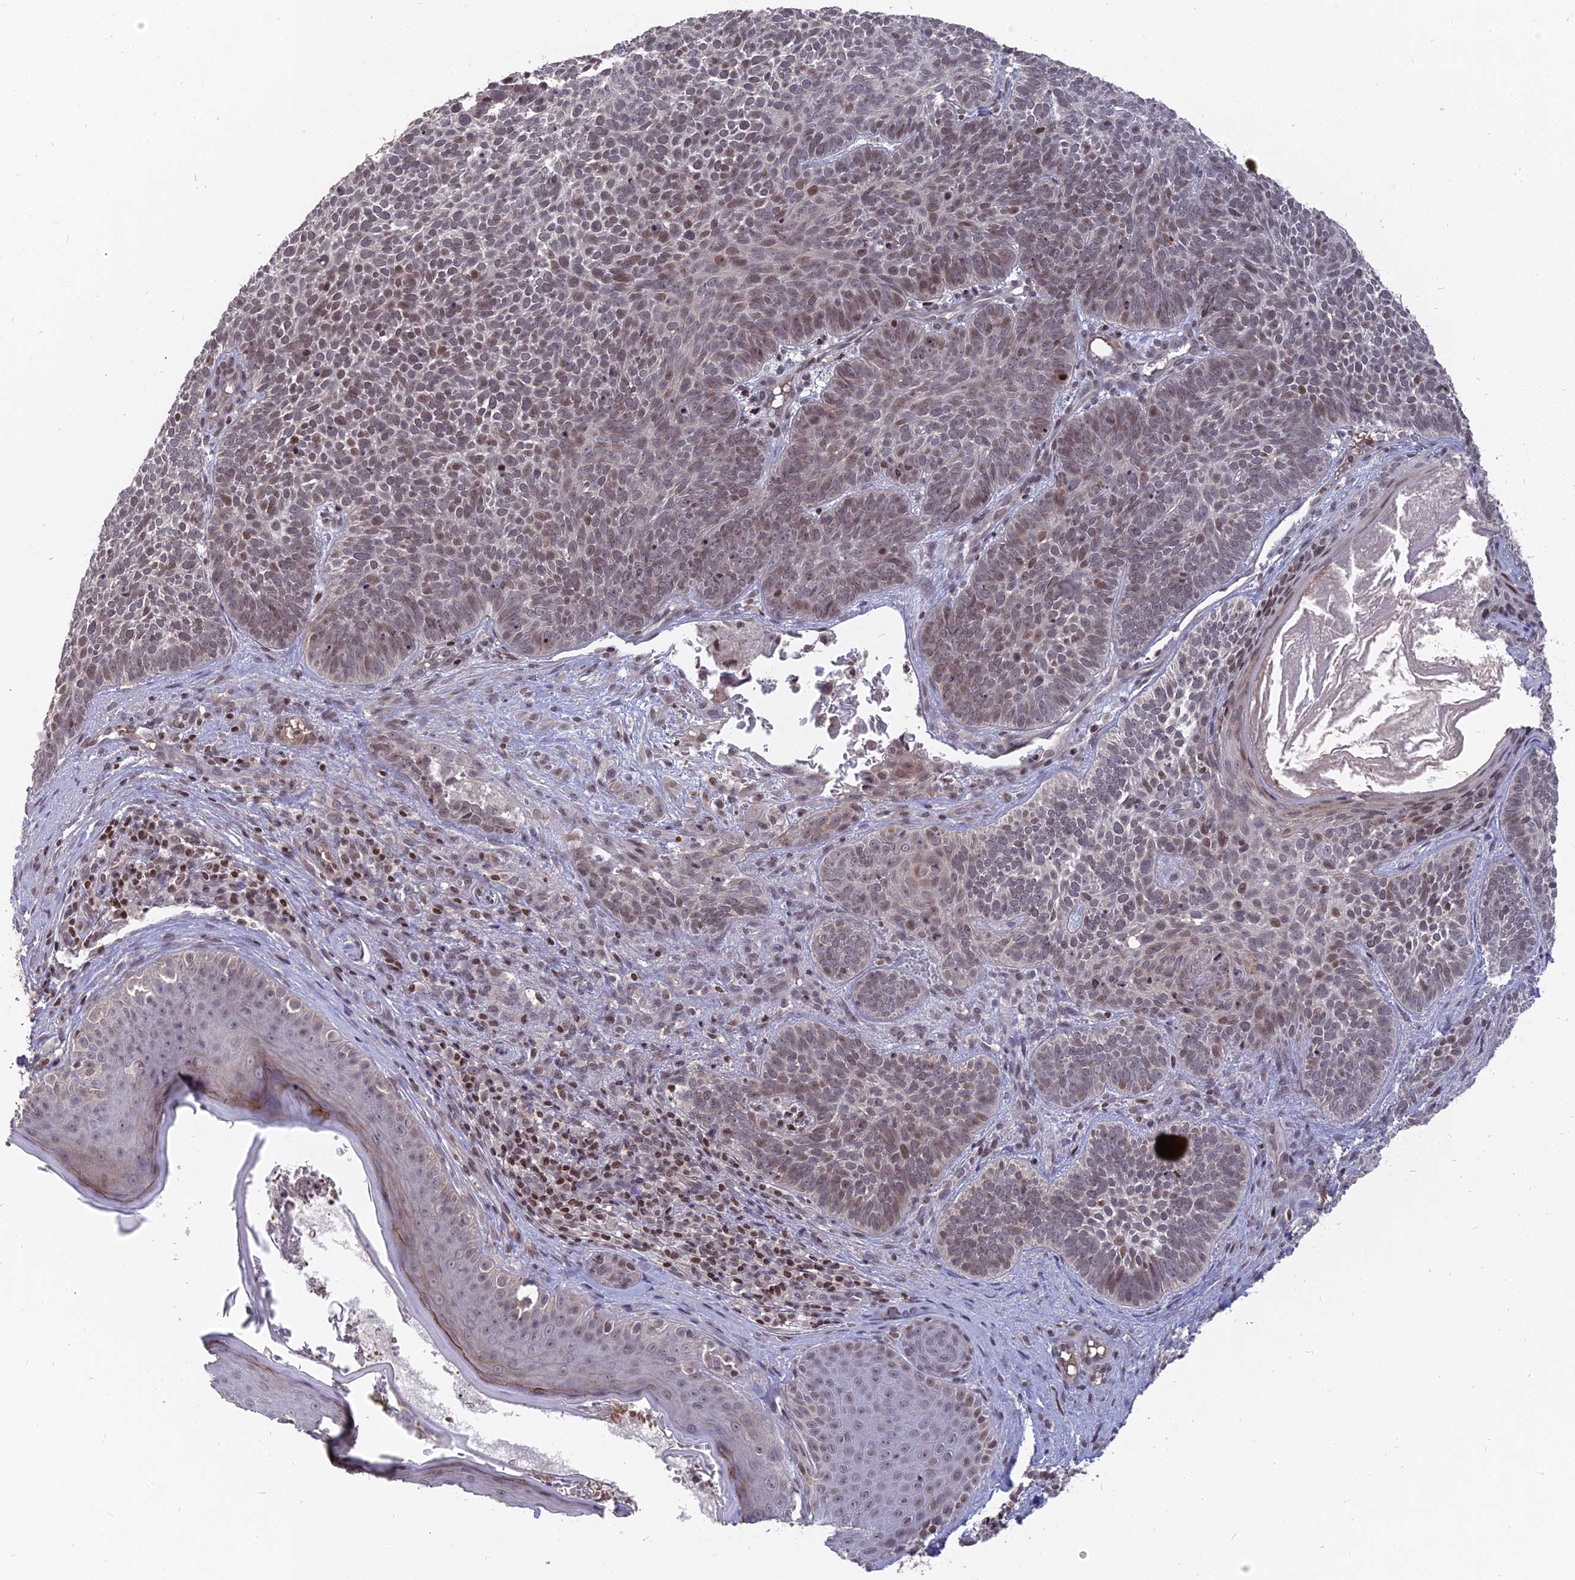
{"staining": {"intensity": "weak", "quantity": "25%-75%", "location": "nuclear"}, "tissue": "skin cancer", "cell_type": "Tumor cells", "image_type": "cancer", "snomed": [{"axis": "morphology", "description": "Basal cell carcinoma"}, {"axis": "topography", "description": "Skin"}], "caption": "Basal cell carcinoma (skin) stained for a protein shows weak nuclear positivity in tumor cells. (Brightfield microscopy of DAB IHC at high magnification).", "gene": "NR1H3", "patient": {"sex": "male", "age": 85}}